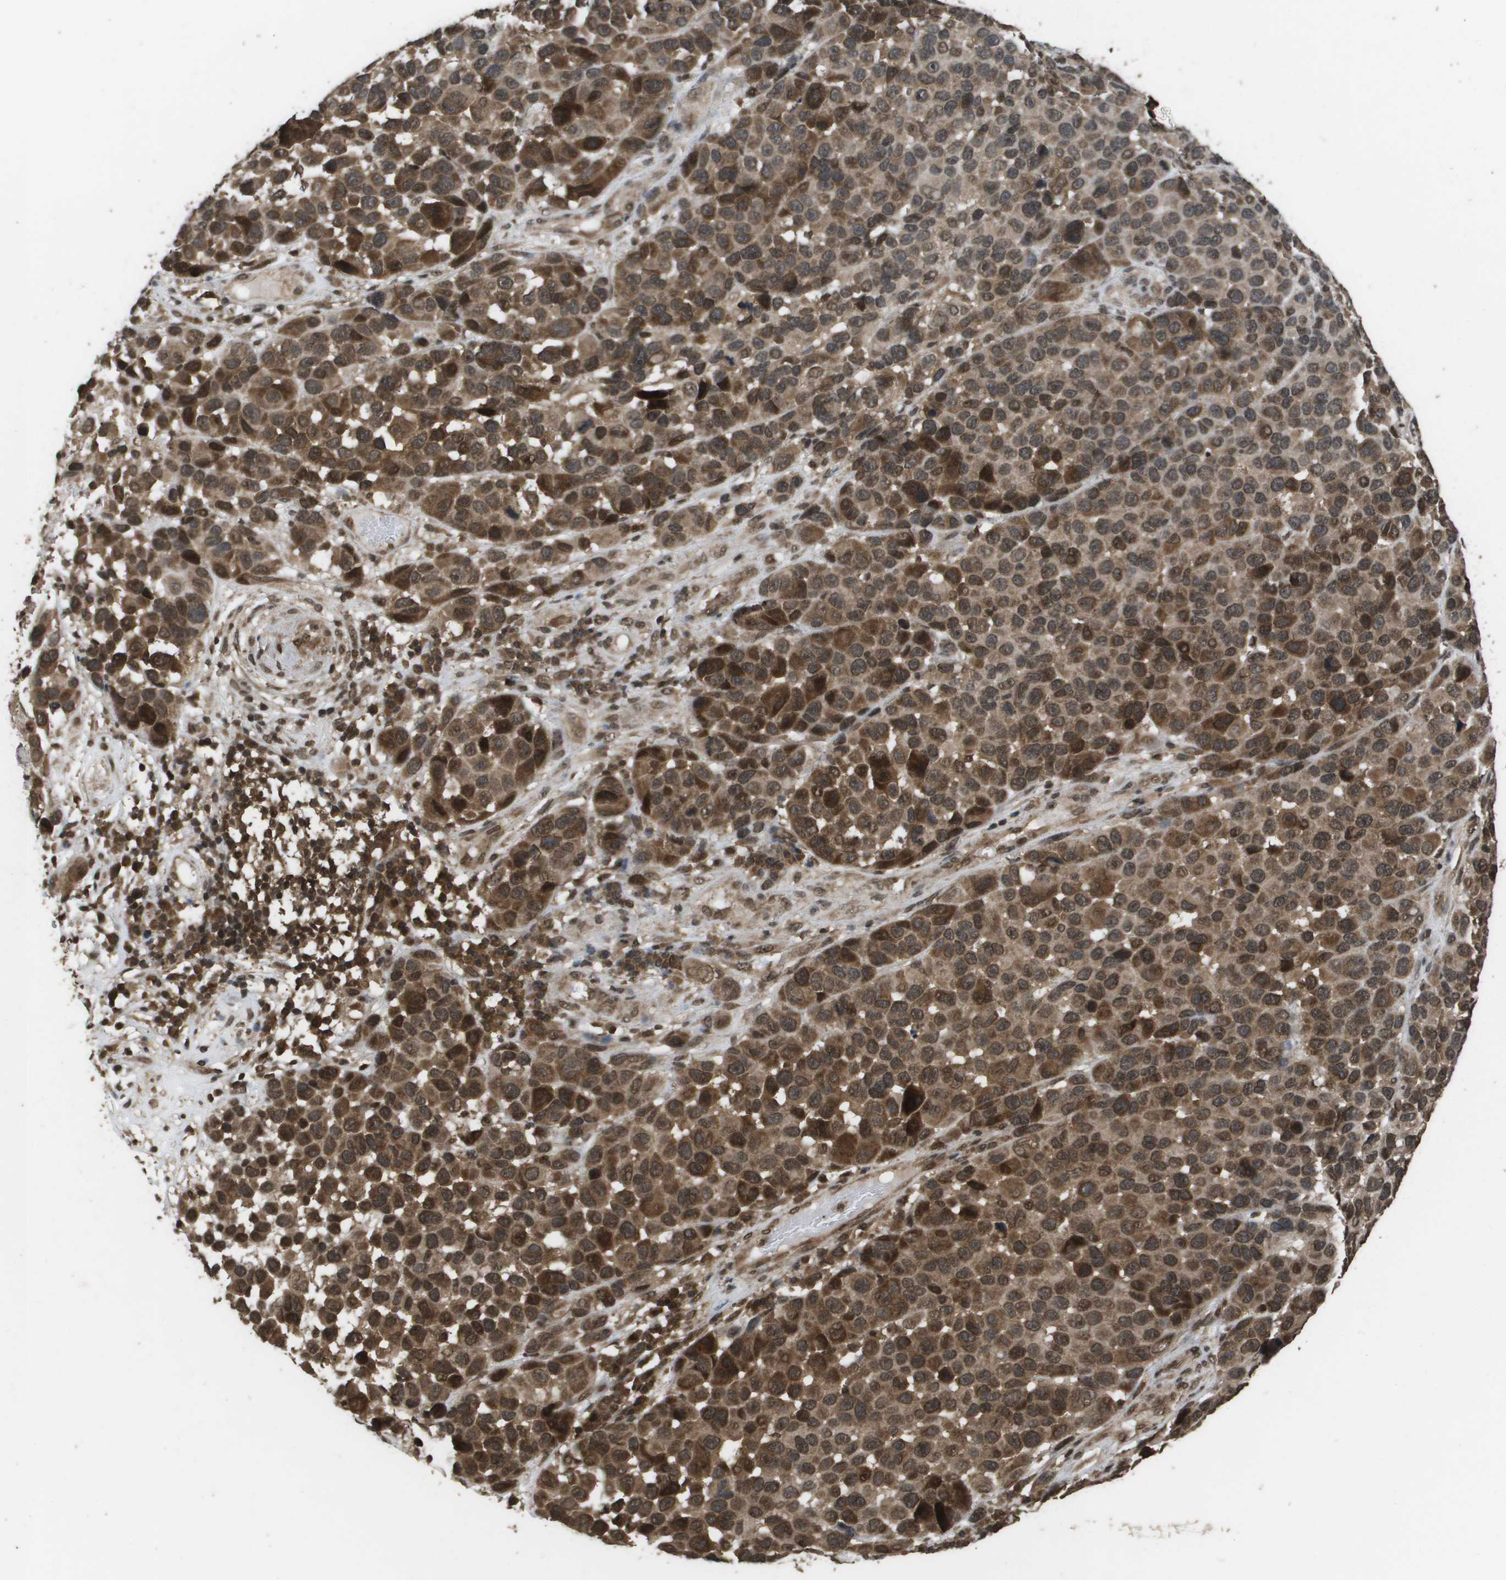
{"staining": {"intensity": "moderate", "quantity": ">75%", "location": "cytoplasmic/membranous"}, "tissue": "melanoma", "cell_type": "Tumor cells", "image_type": "cancer", "snomed": [{"axis": "morphology", "description": "Malignant melanoma, NOS"}, {"axis": "topography", "description": "Skin"}], "caption": "The immunohistochemical stain labels moderate cytoplasmic/membranous expression in tumor cells of malignant melanoma tissue.", "gene": "AXIN2", "patient": {"sex": "male", "age": 53}}